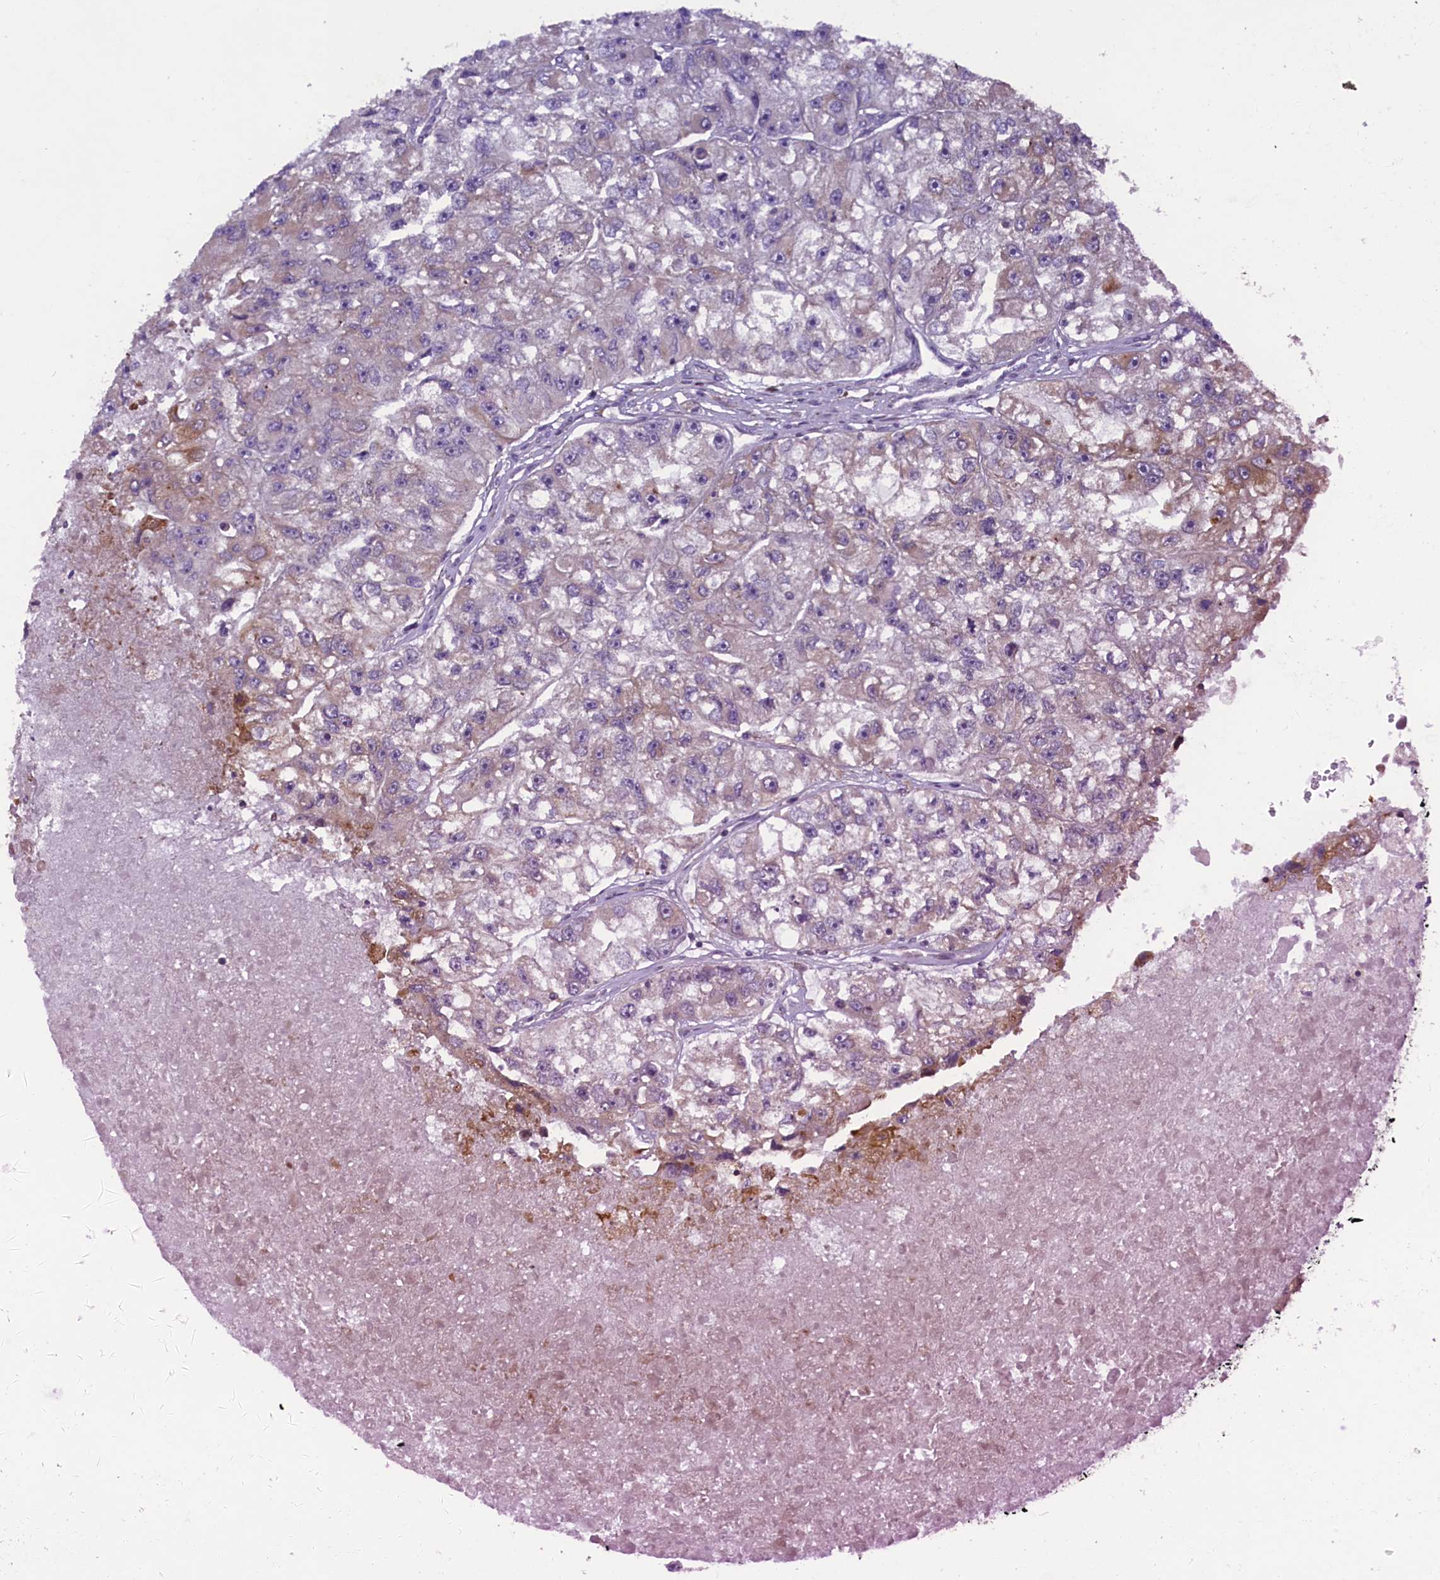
{"staining": {"intensity": "moderate", "quantity": "<25%", "location": "cytoplasmic/membranous"}, "tissue": "renal cancer", "cell_type": "Tumor cells", "image_type": "cancer", "snomed": [{"axis": "morphology", "description": "Adenocarcinoma, NOS"}, {"axis": "topography", "description": "Kidney"}], "caption": "A brown stain labels moderate cytoplasmic/membranous expression of a protein in adenocarcinoma (renal) tumor cells.", "gene": "MIEF2", "patient": {"sex": "male", "age": 63}}